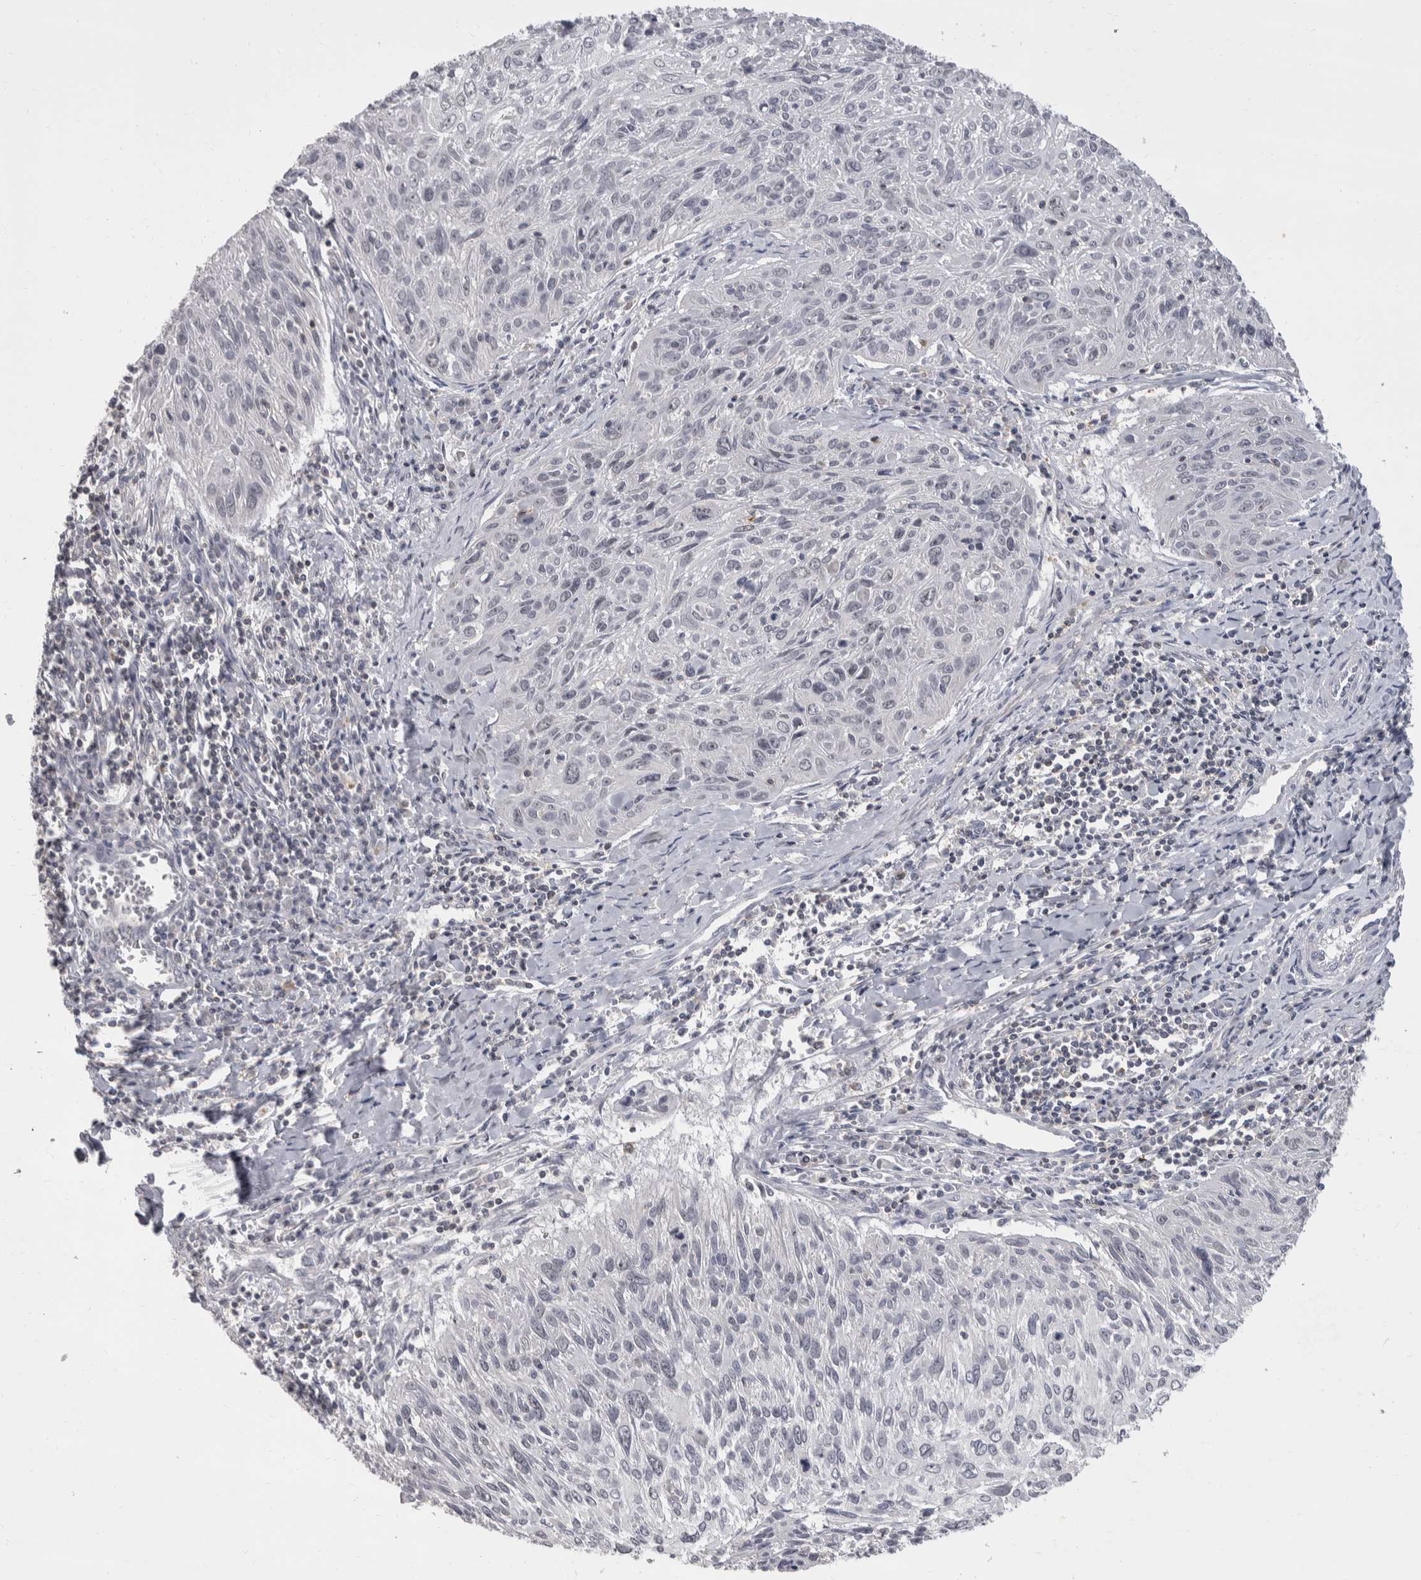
{"staining": {"intensity": "negative", "quantity": "none", "location": "none"}, "tissue": "cervical cancer", "cell_type": "Tumor cells", "image_type": "cancer", "snomed": [{"axis": "morphology", "description": "Squamous cell carcinoma, NOS"}, {"axis": "topography", "description": "Cervix"}], "caption": "Squamous cell carcinoma (cervical) was stained to show a protein in brown. There is no significant expression in tumor cells.", "gene": "CEP295NL", "patient": {"sex": "female", "age": 51}}